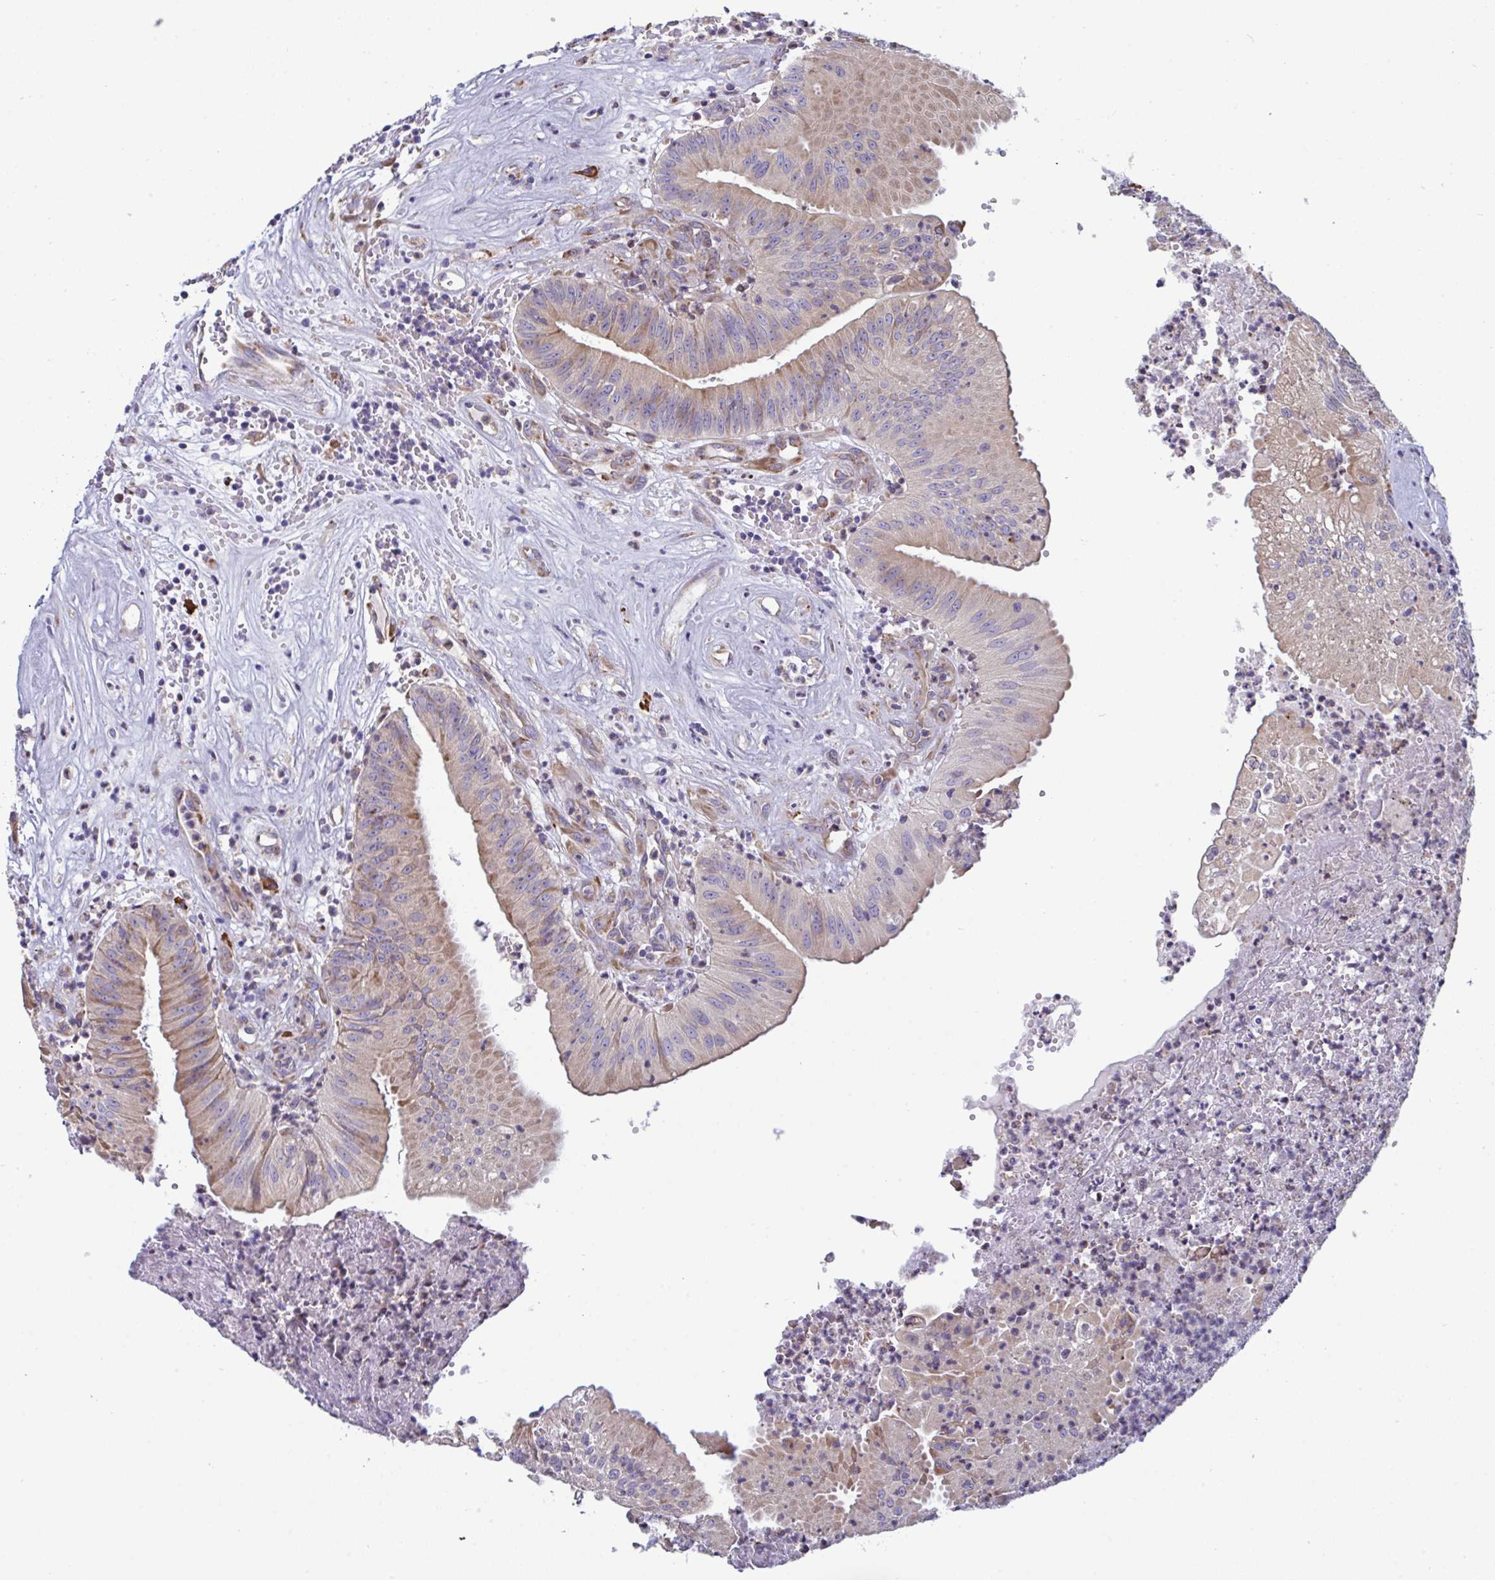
{"staining": {"intensity": "weak", "quantity": "<25%", "location": "cytoplasmic/membranous"}, "tissue": "head and neck cancer", "cell_type": "Tumor cells", "image_type": "cancer", "snomed": [{"axis": "morphology", "description": "Adenocarcinoma, NOS"}, {"axis": "topography", "description": "Head-Neck"}], "caption": "IHC photomicrograph of neoplastic tissue: head and neck cancer stained with DAB shows no significant protein staining in tumor cells.", "gene": "MYMK", "patient": {"sex": "male", "age": 44}}